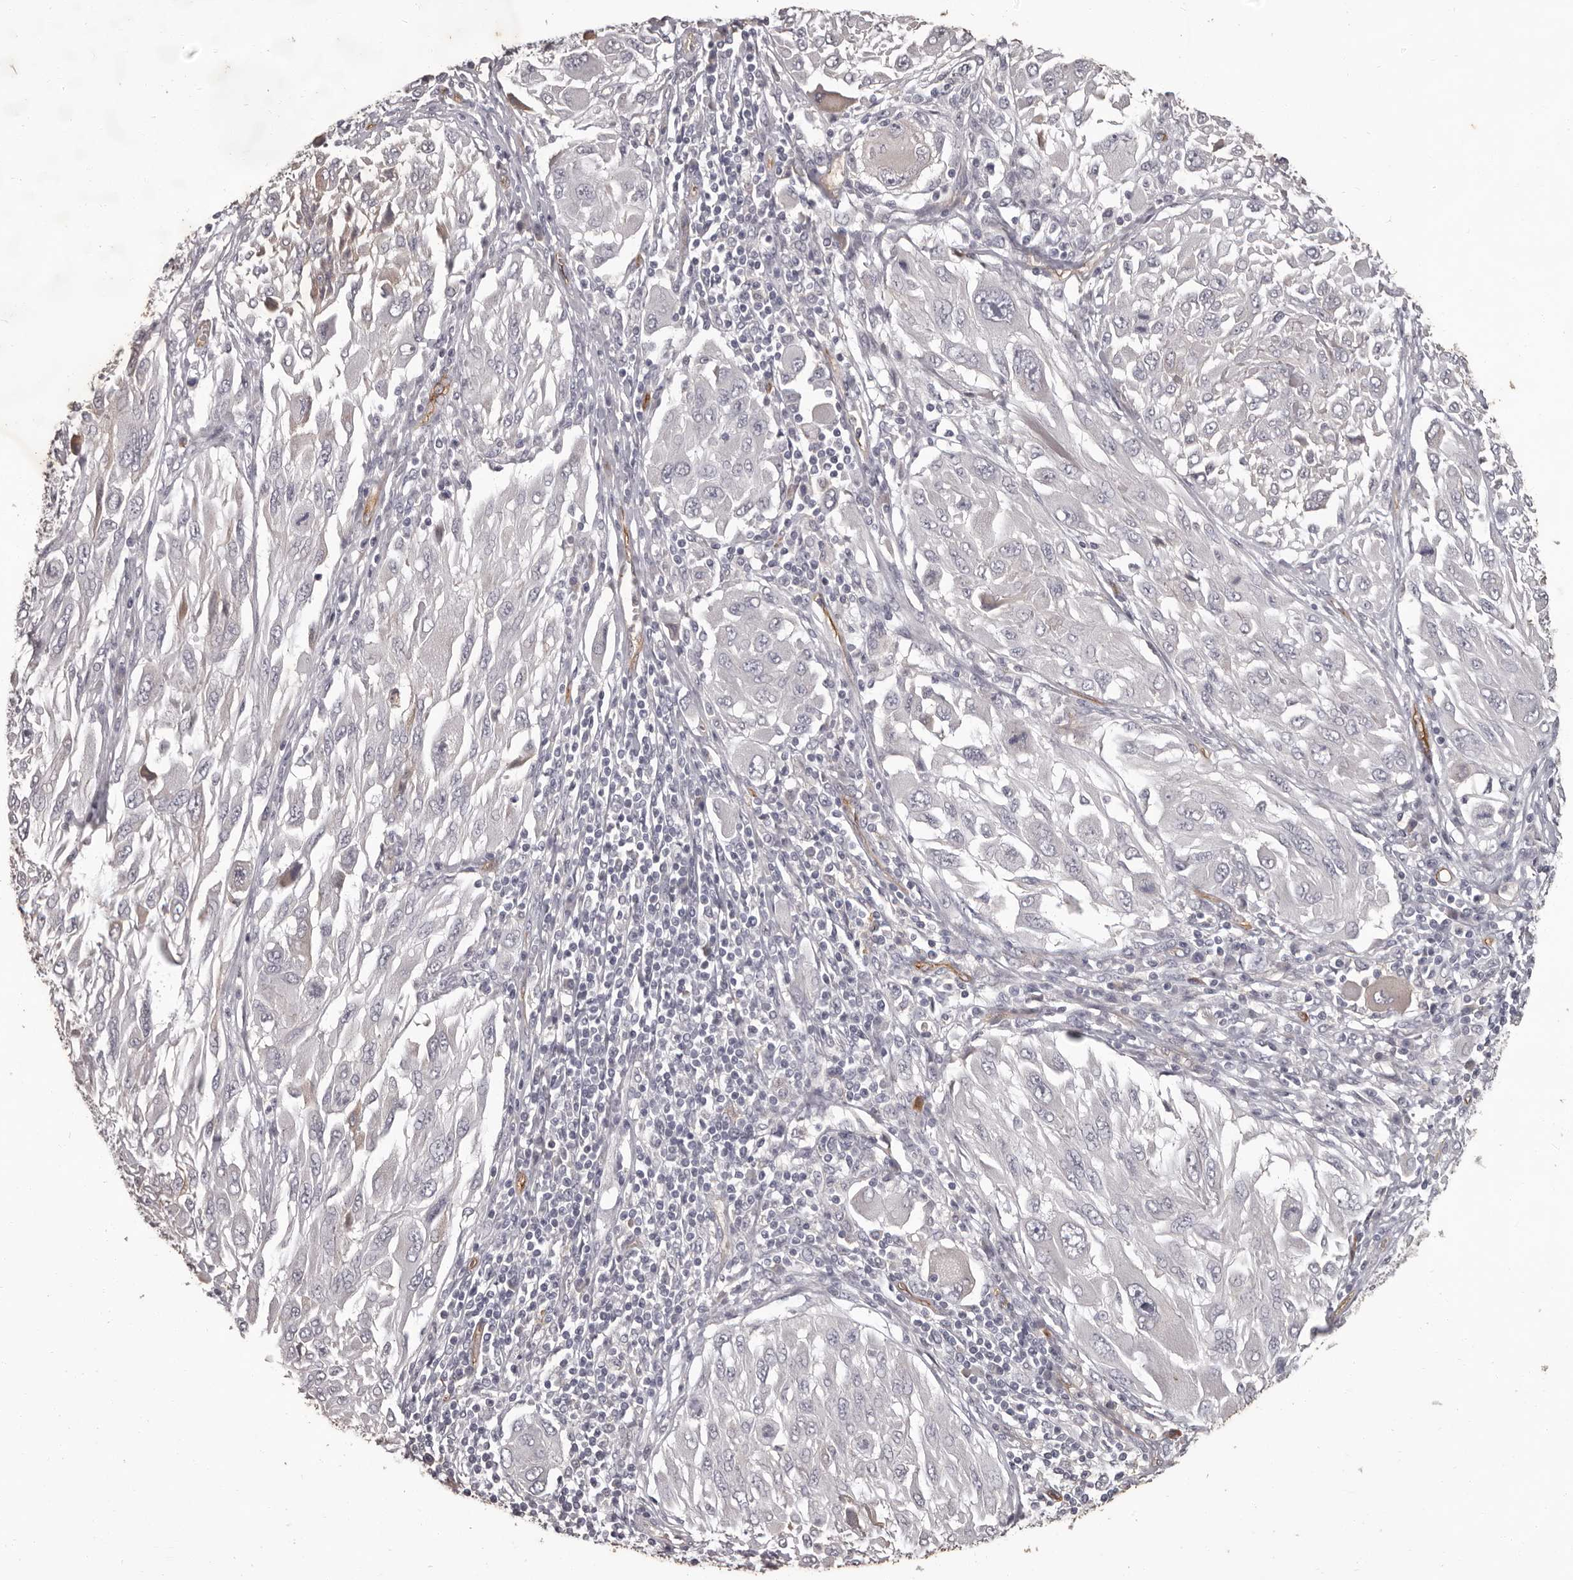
{"staining": {"intensity": "negative", "quantity": "none", "location": "none"}, "tissue": "melanoma", "cell_type": "Tumor cells", "image_type": "cancer", "snomed": [{"axis": "morphology", "description": "Malignant melanoma, NOS"}, {"axis": "topography", "description": "Skin"}], "caption": "Image shows no significant protein staining in tumor cells of melanoma.", "gene": "GPR78", "patient": {"sex": "female", "age": 91}}